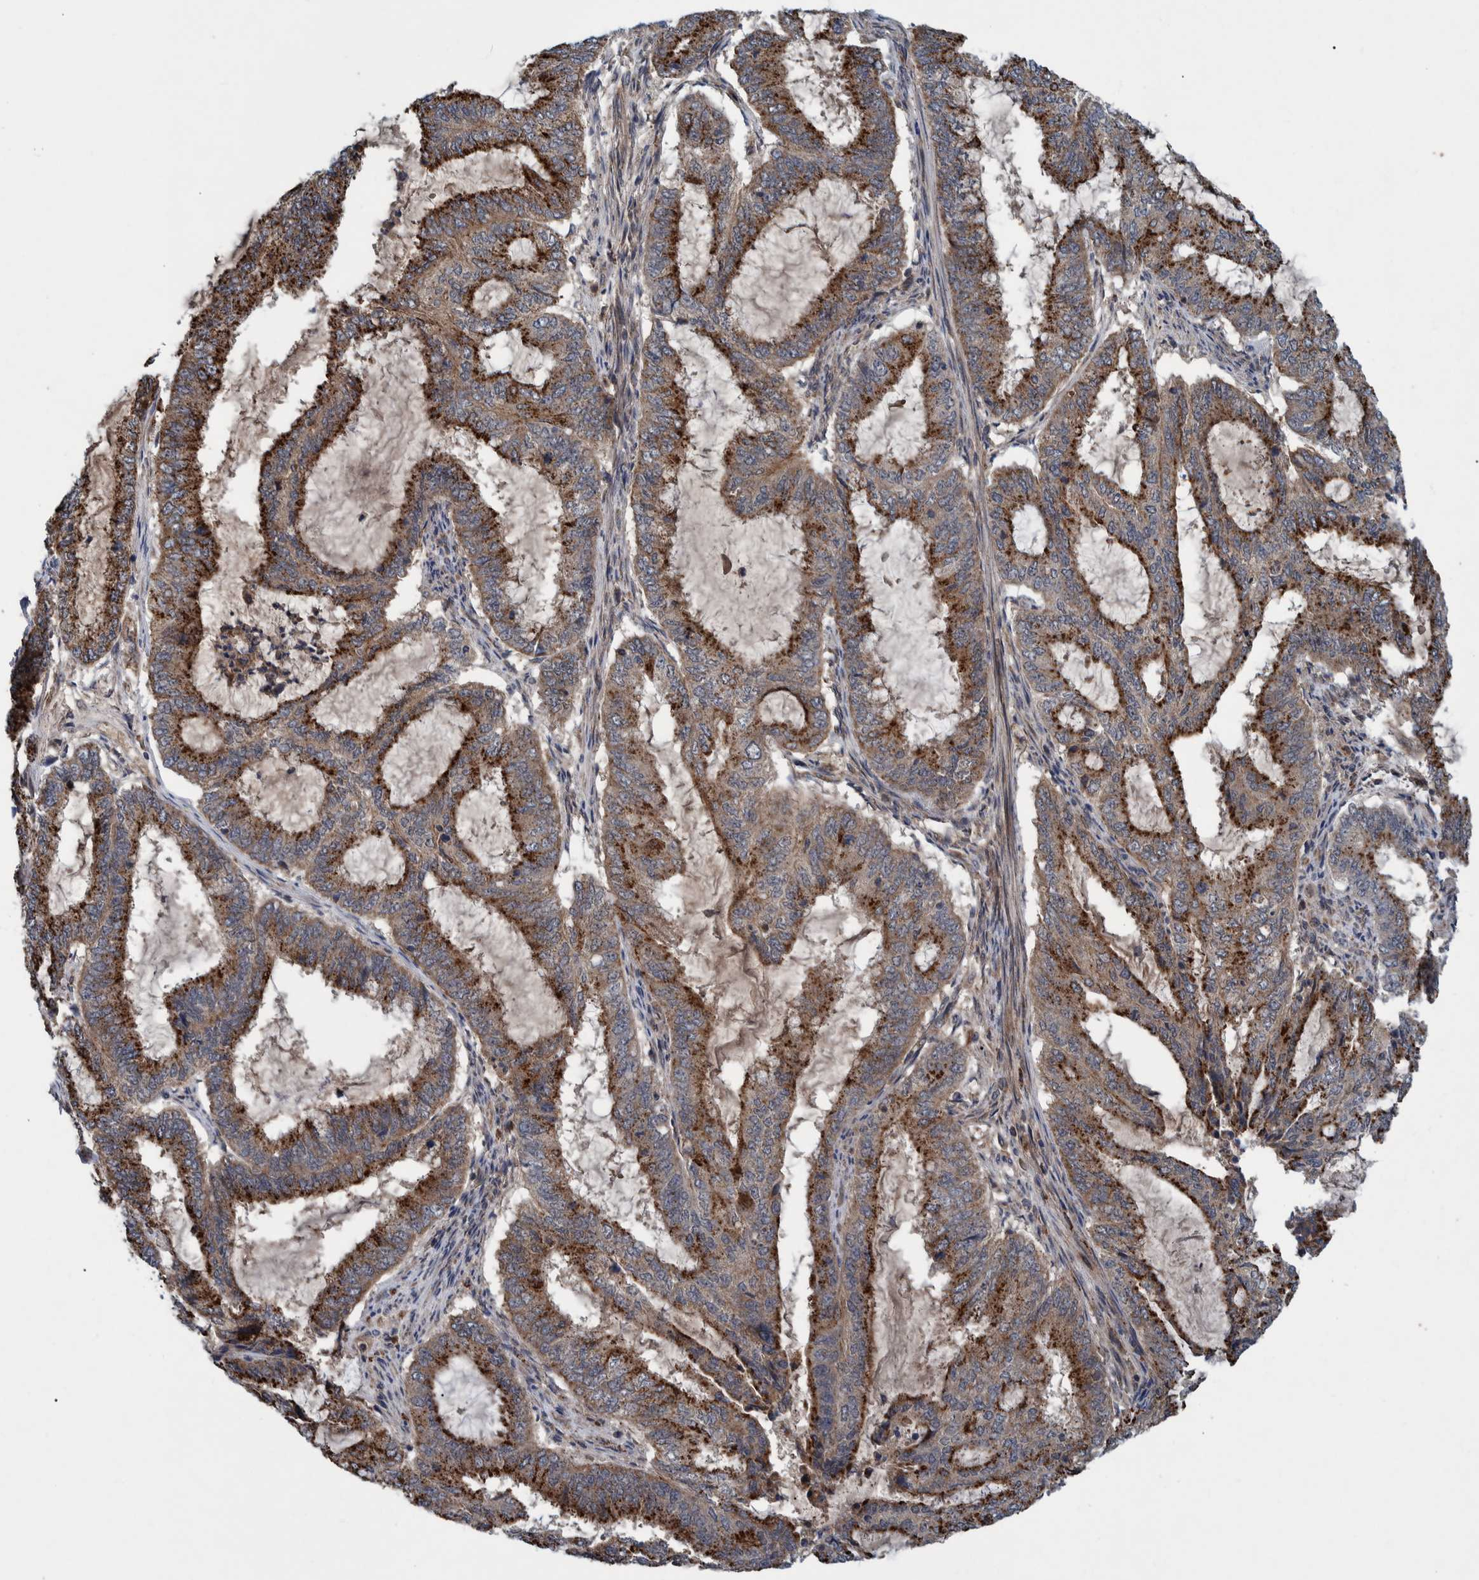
{"staining": {"intensity": "strong", "quantity": ">75%", "location": "cytoplasmic/membranous"}, "tissue": "endometrial cancer", "cell_type": "Tumor cells", "image_type": "cancer", "snomed": [{"axis": "morphology", "description": "Adenocarcinoma, NOS"}, {"axis": "topography", "description": "Endometrium"}], "caption": "Human endometrial cancer (adenocarcinoma) stained with a protein marker displays strong staining in tumor cells.", "gene": "ITIH3", "patient": {"sex": "female", "age": 51}}